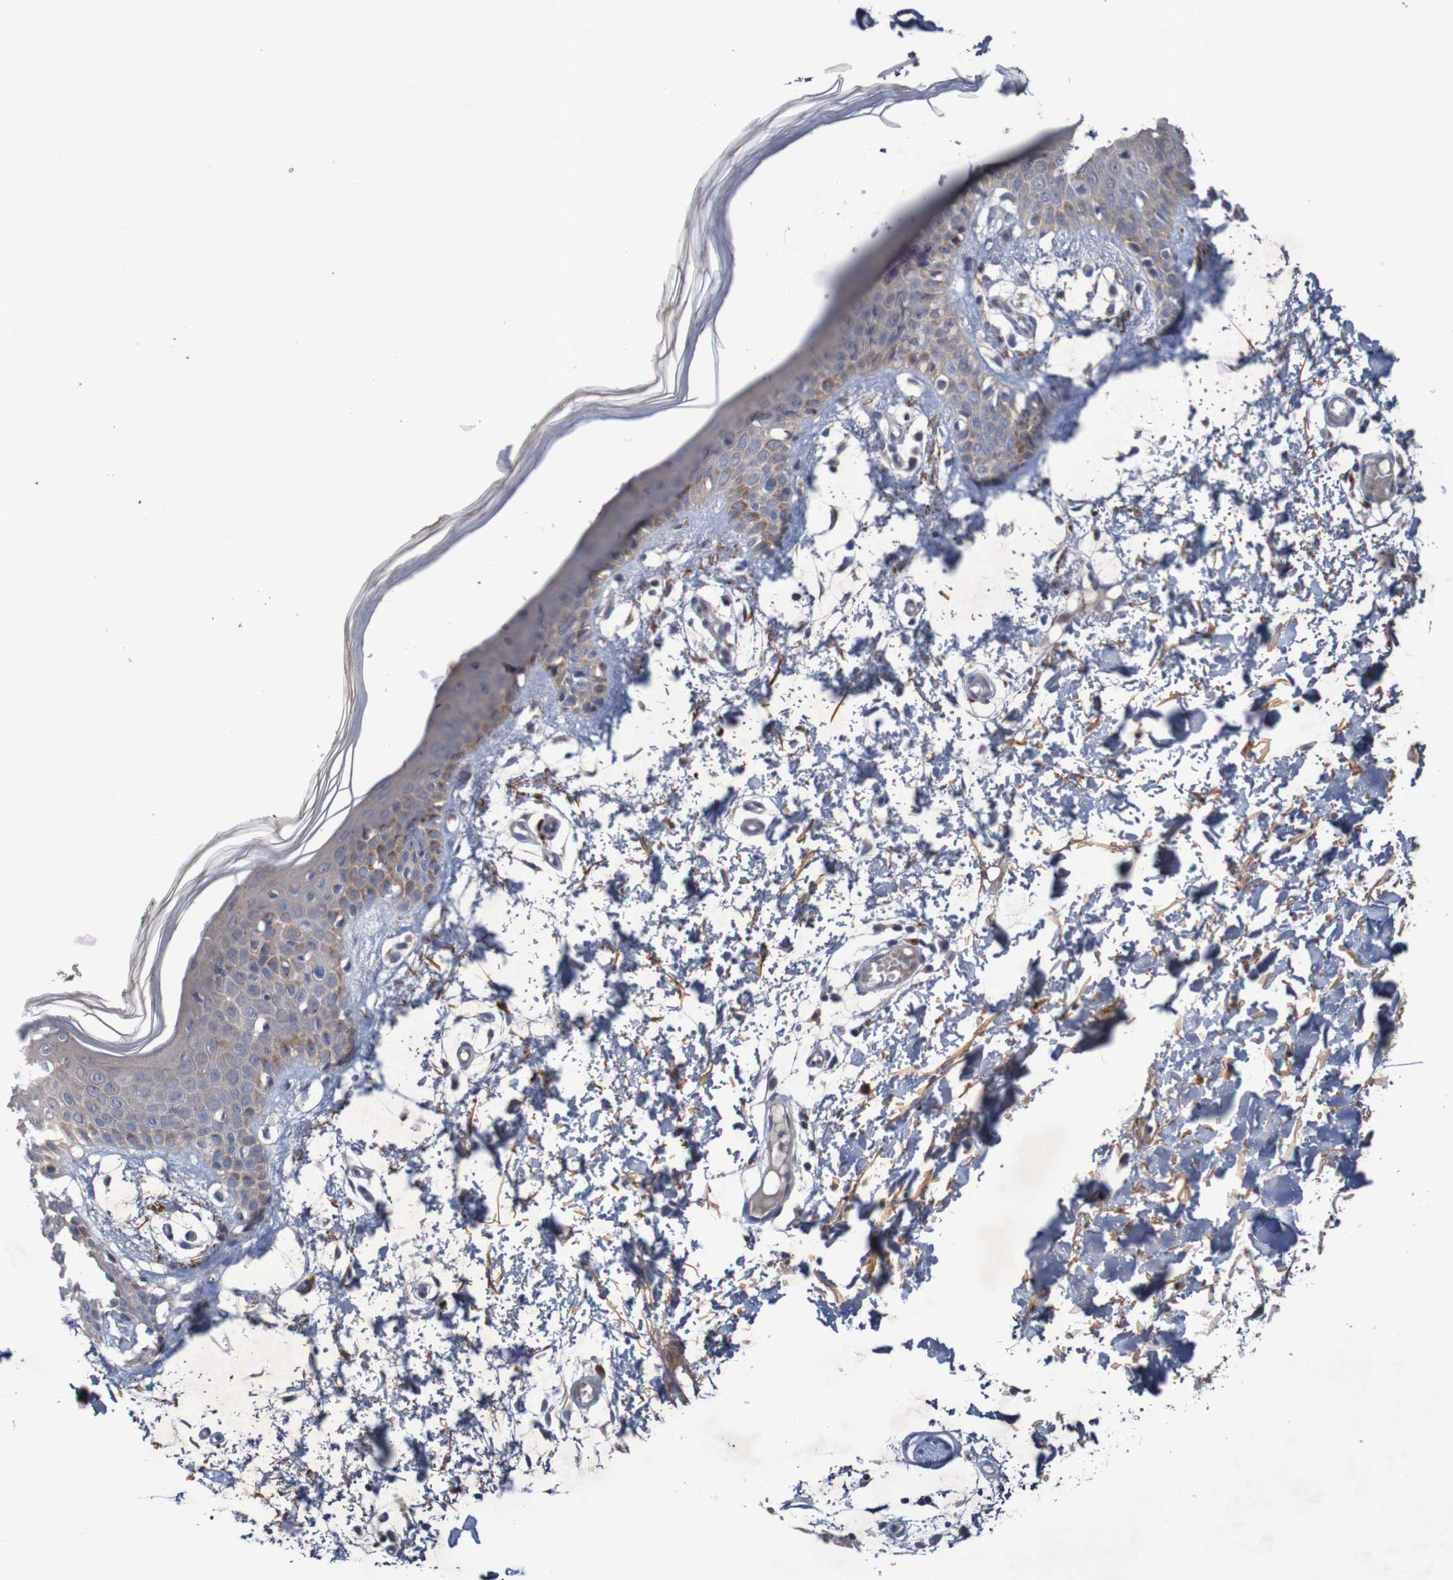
{"staining": {"intensity": "negative", "quantity": "none", "location": "none"}, "tissue": "skin", "cell_type": "Fibroblasts", "image_type": "normal", "snomed": [{"axis": "morphology", "description": "Normal tissue, NOS"}, {"axis": "topography", "description": "Skin"}], "caption": "Immunohistochemistry of normal skin exhibits no positivity in fibroblasts. (IHC, brightfield microscopy, high magnification).", "gene": "ANGPT4", "patient": {"sex": "male", "age": 53}}